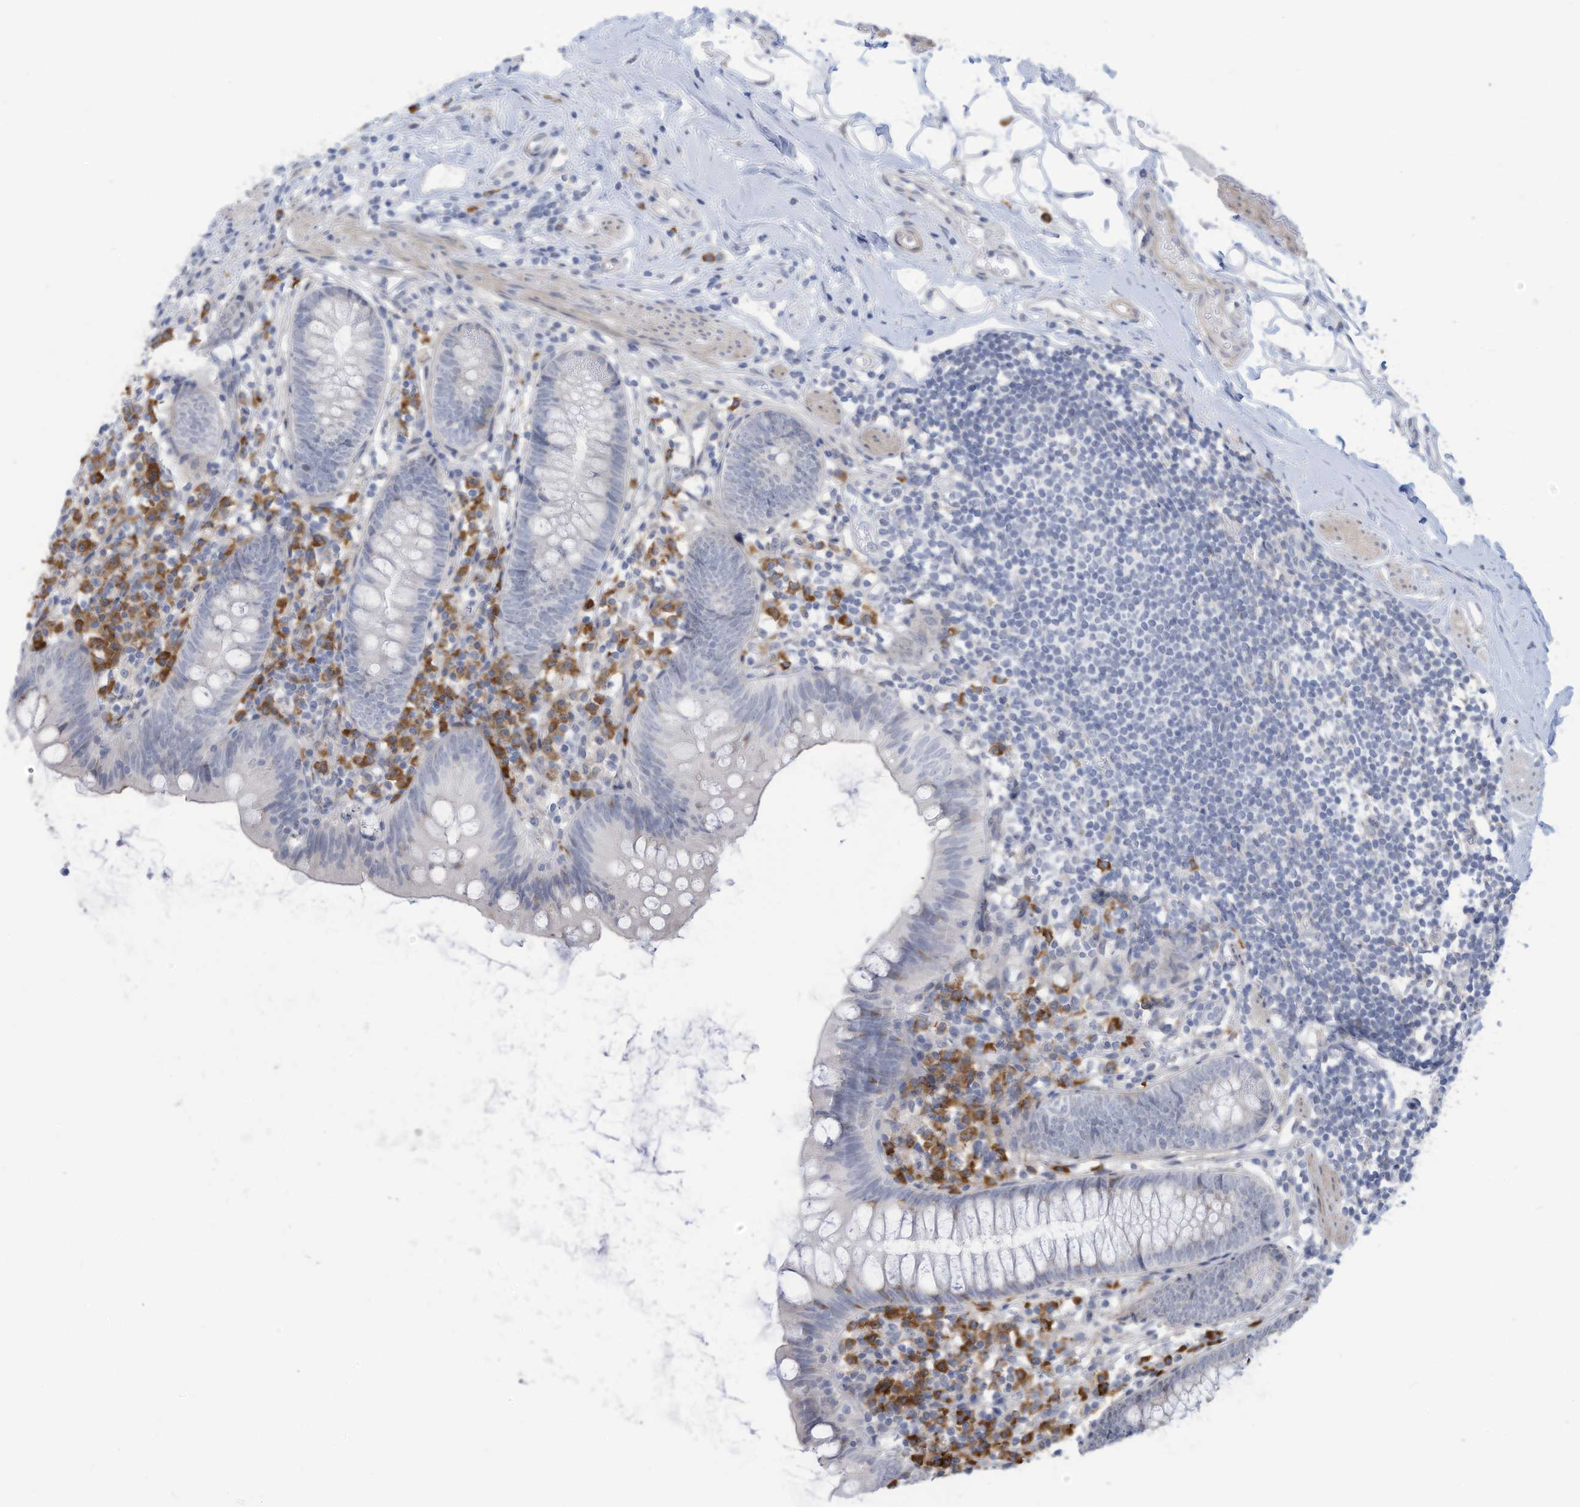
{"staining": {"intensity": "negative", "quantity": "none", "location": "none"}, "tissue": "appendix", "cell_type": "Glandular cells", "image_type": "normal", "snomed": [{"axis": "morphology", "description": "Normal tissue, NOS"}, {"axis": "topography", "description": "Appendix"}], "caption": "High magnification brightfield microscopy of normal appendix stained with DAB (3,3'-diaminobenzidine) (brown) and counterstained with hematoxylin (blue): glandular cells show no significant staining. The staining was performed using DAB (3,3'-diaminobenzidine) to visualize the protein expression in brown, while the nuclei were stained in blue with hematoxylin (Magnification: 20x).", "gene": "ZNF292", "patient": {"sex": "female", "age": 62}}